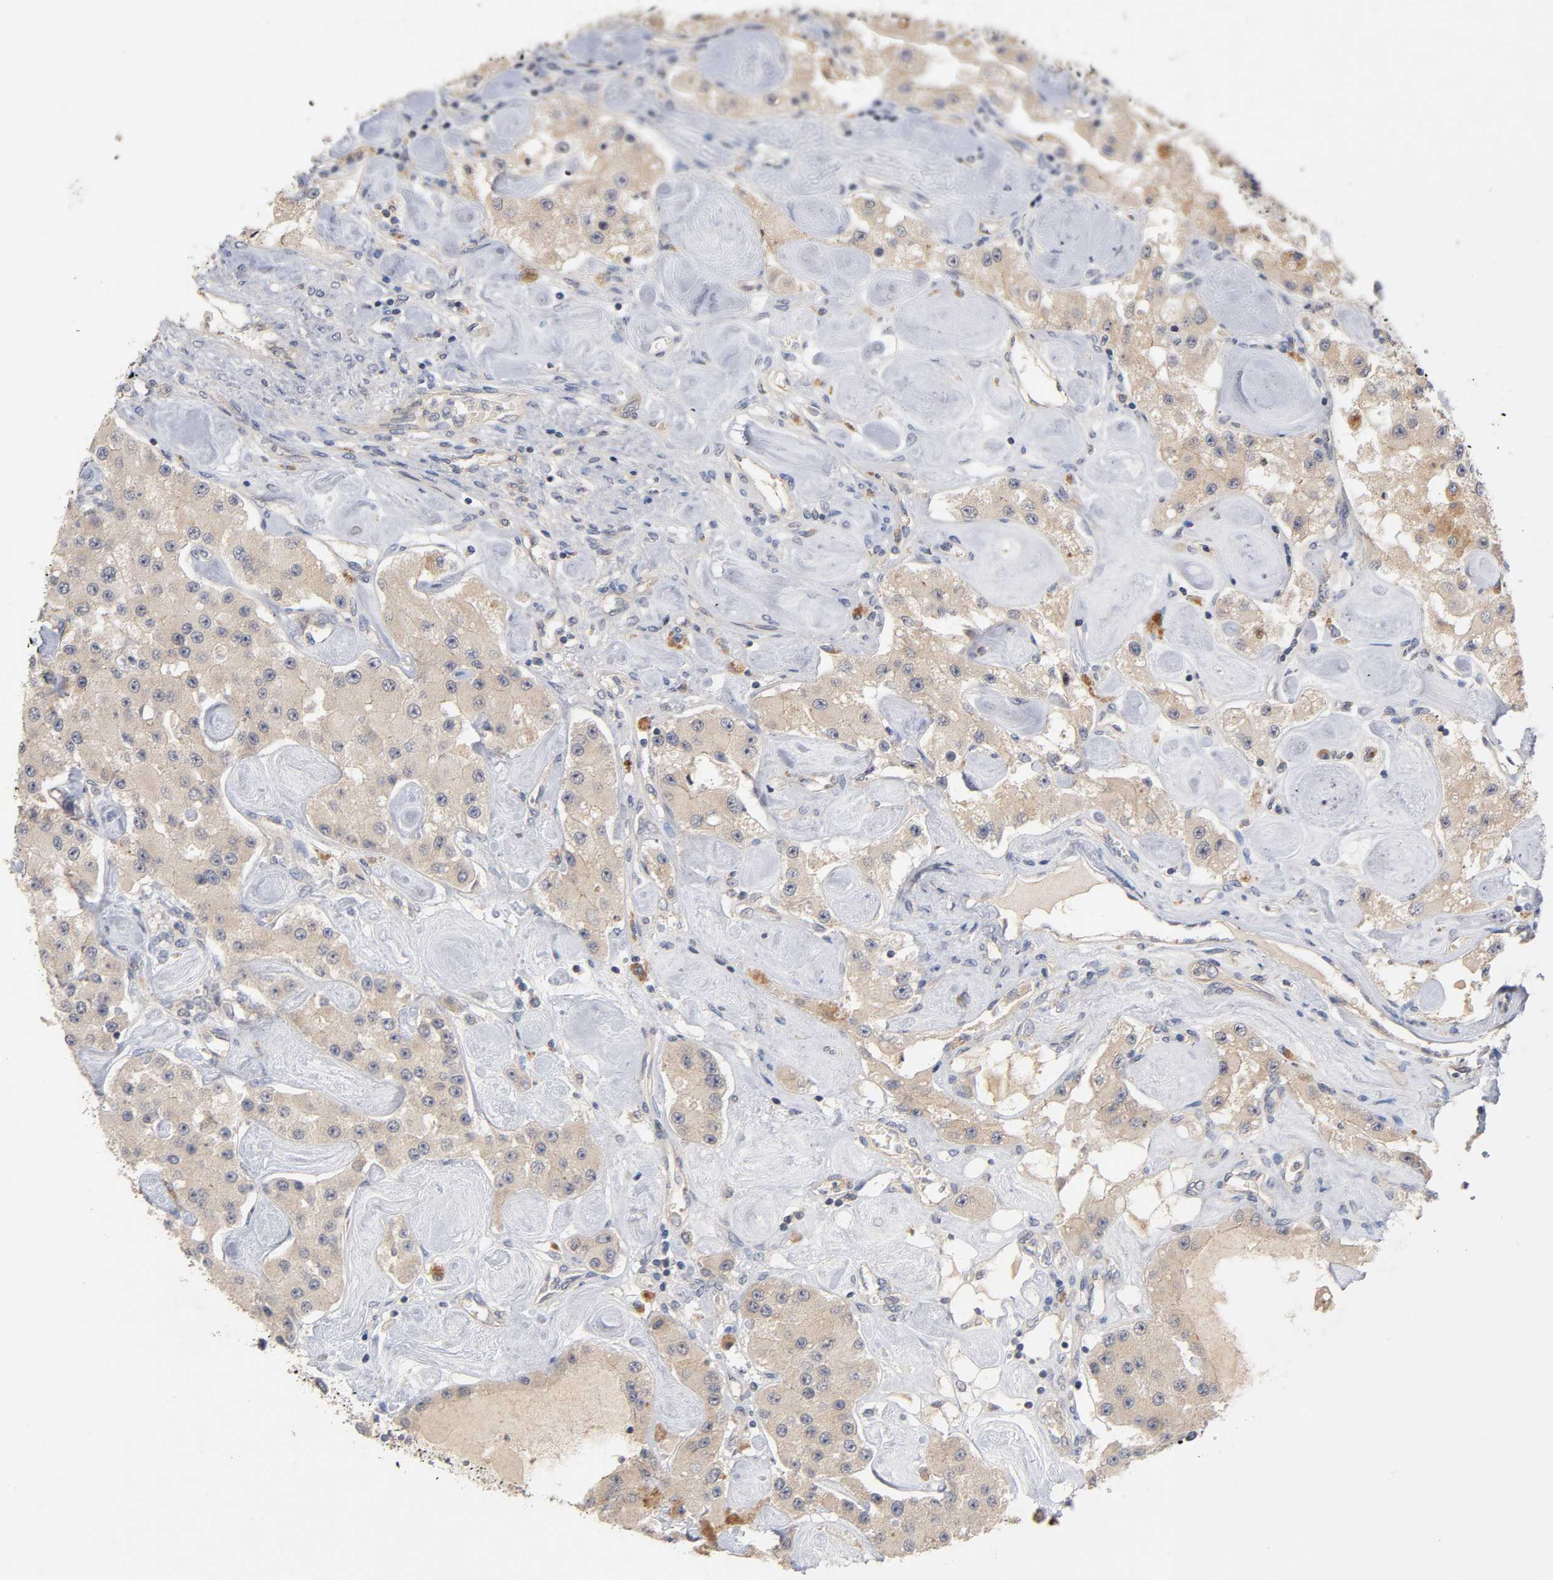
{"staining": {"intensity": "weak", "quantity": ">75%", "location": "cytoplasmic/membranous"}, "tissue": "carcinoid", "cell_type": "Tumor cells", "image_type": "cancer", "snomed": [{"axis": "morphology", "description": "Carcinoid, malignant, NOS"}, {"axis": "topography", "description": "Pancreas"}], "caption": "Carcinoid stained for a protein reveals weak cytoplasmic/membranous positivity in tumor cells.", "gene": "PDZD11", "patient": {"sex": "male", "age": 41}}